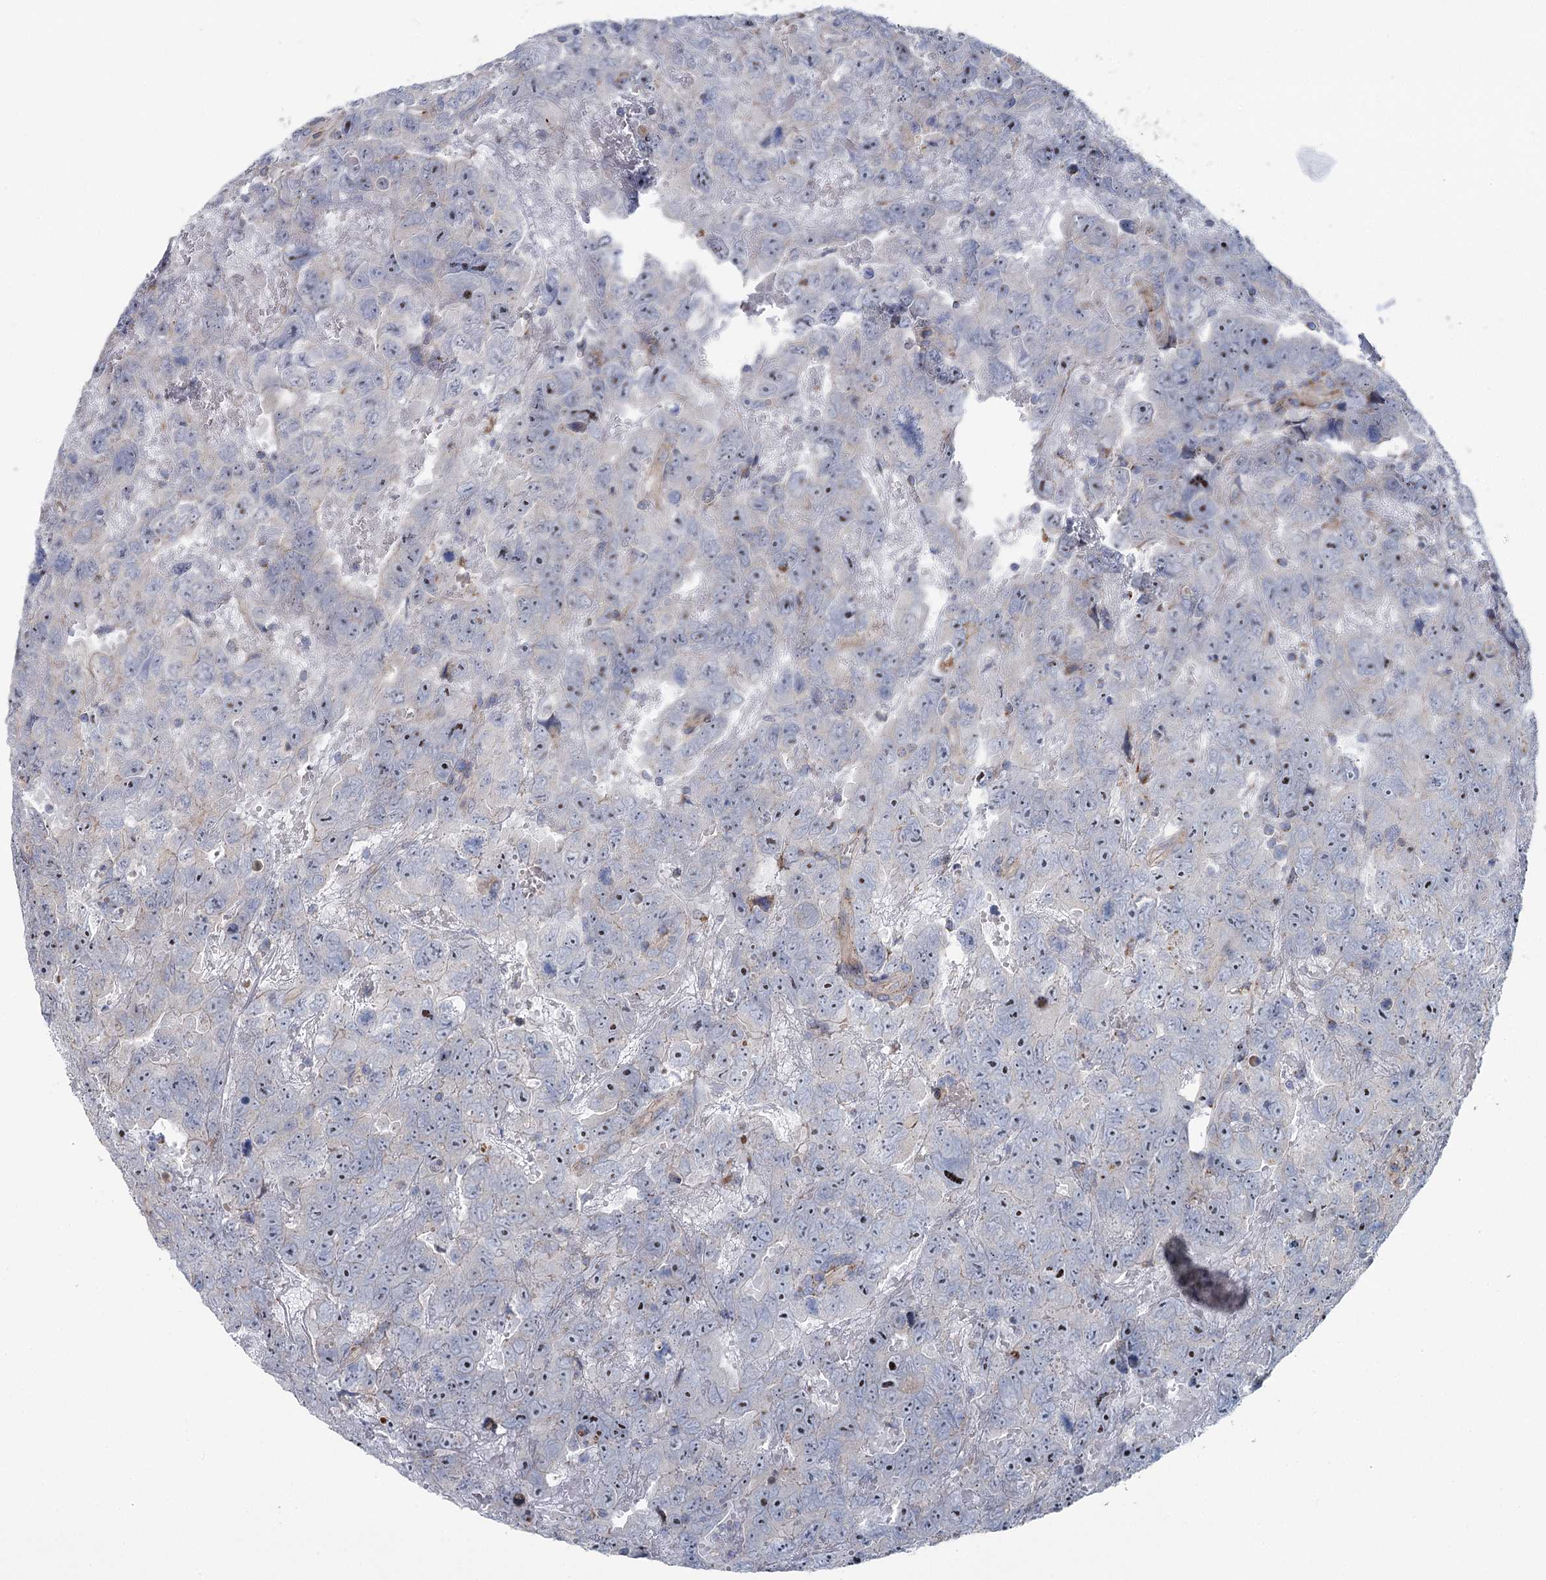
{"staining": {"intensity": "negative", "quantity": "none", "location": "none"}, "tissue": "testis cancer", "cell_type": "Tumor cells", "image_type": "cancer", "snomed": [{"axis": "morphology", "description": "Carcinoma, Embryonal, NOS"}, {"axis": "topography", "description": "Testis"}], "caption": "An IHC micrograph of embryonal carcinoma (testis) is shown. There is no staining in tumor cells of embryonal carcinoma (testis).", "gene": "MARK2", "patient": {"sex": "male", "age": 45}}